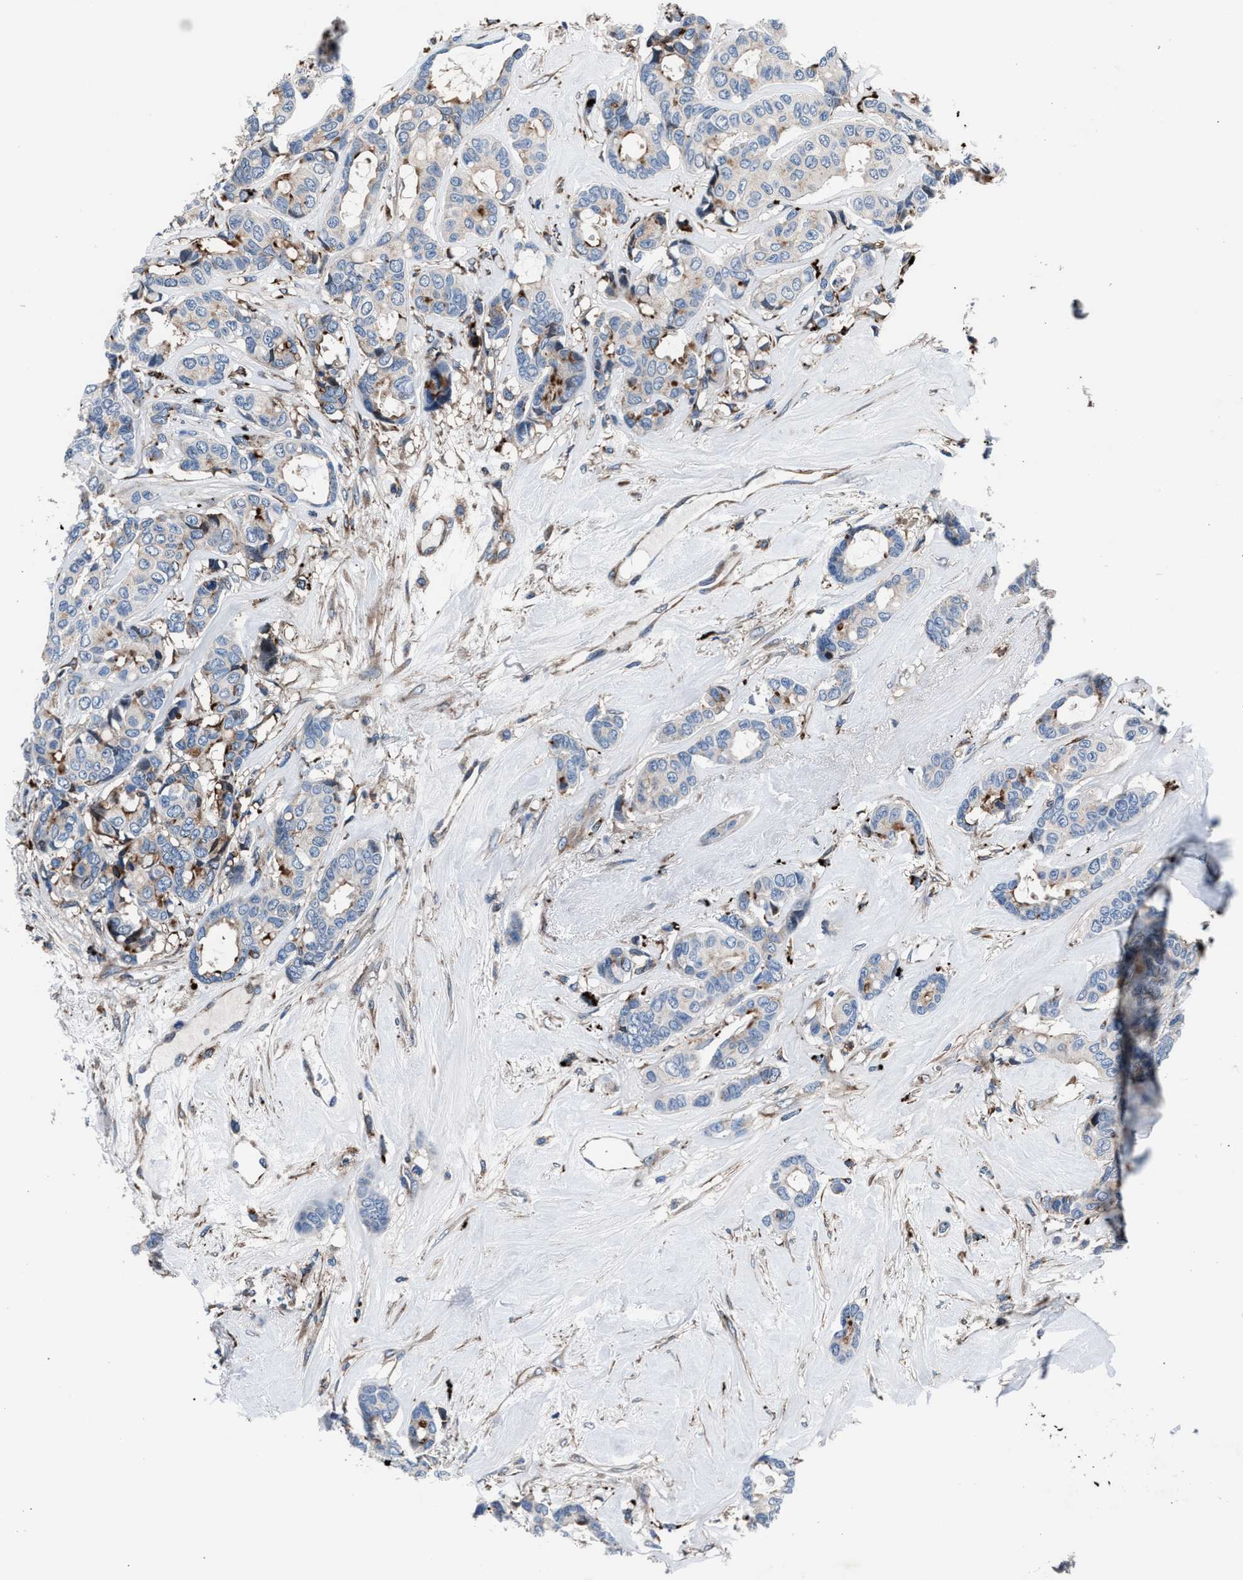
{"staining": {"intensity": "moderate", "quantity": "<25%", "location": "cytoplasmic/membranous"}, "tissue": "breast cancer", "cell_type": "Tumor cells", "image_type": "cancer", "snomed": [{"axis": "morphology", "description": "Duct carcinoma"}, {"axis": "topography", "description": "Breast"}], "caption": "Brown immunohistochemical staining in breast cancer shows moderate cytoplasmic/membranous staining in approximately <25% of tumor cells.", "gene": "MFSD11", "patient": {"sex": "female", "age": 87}}